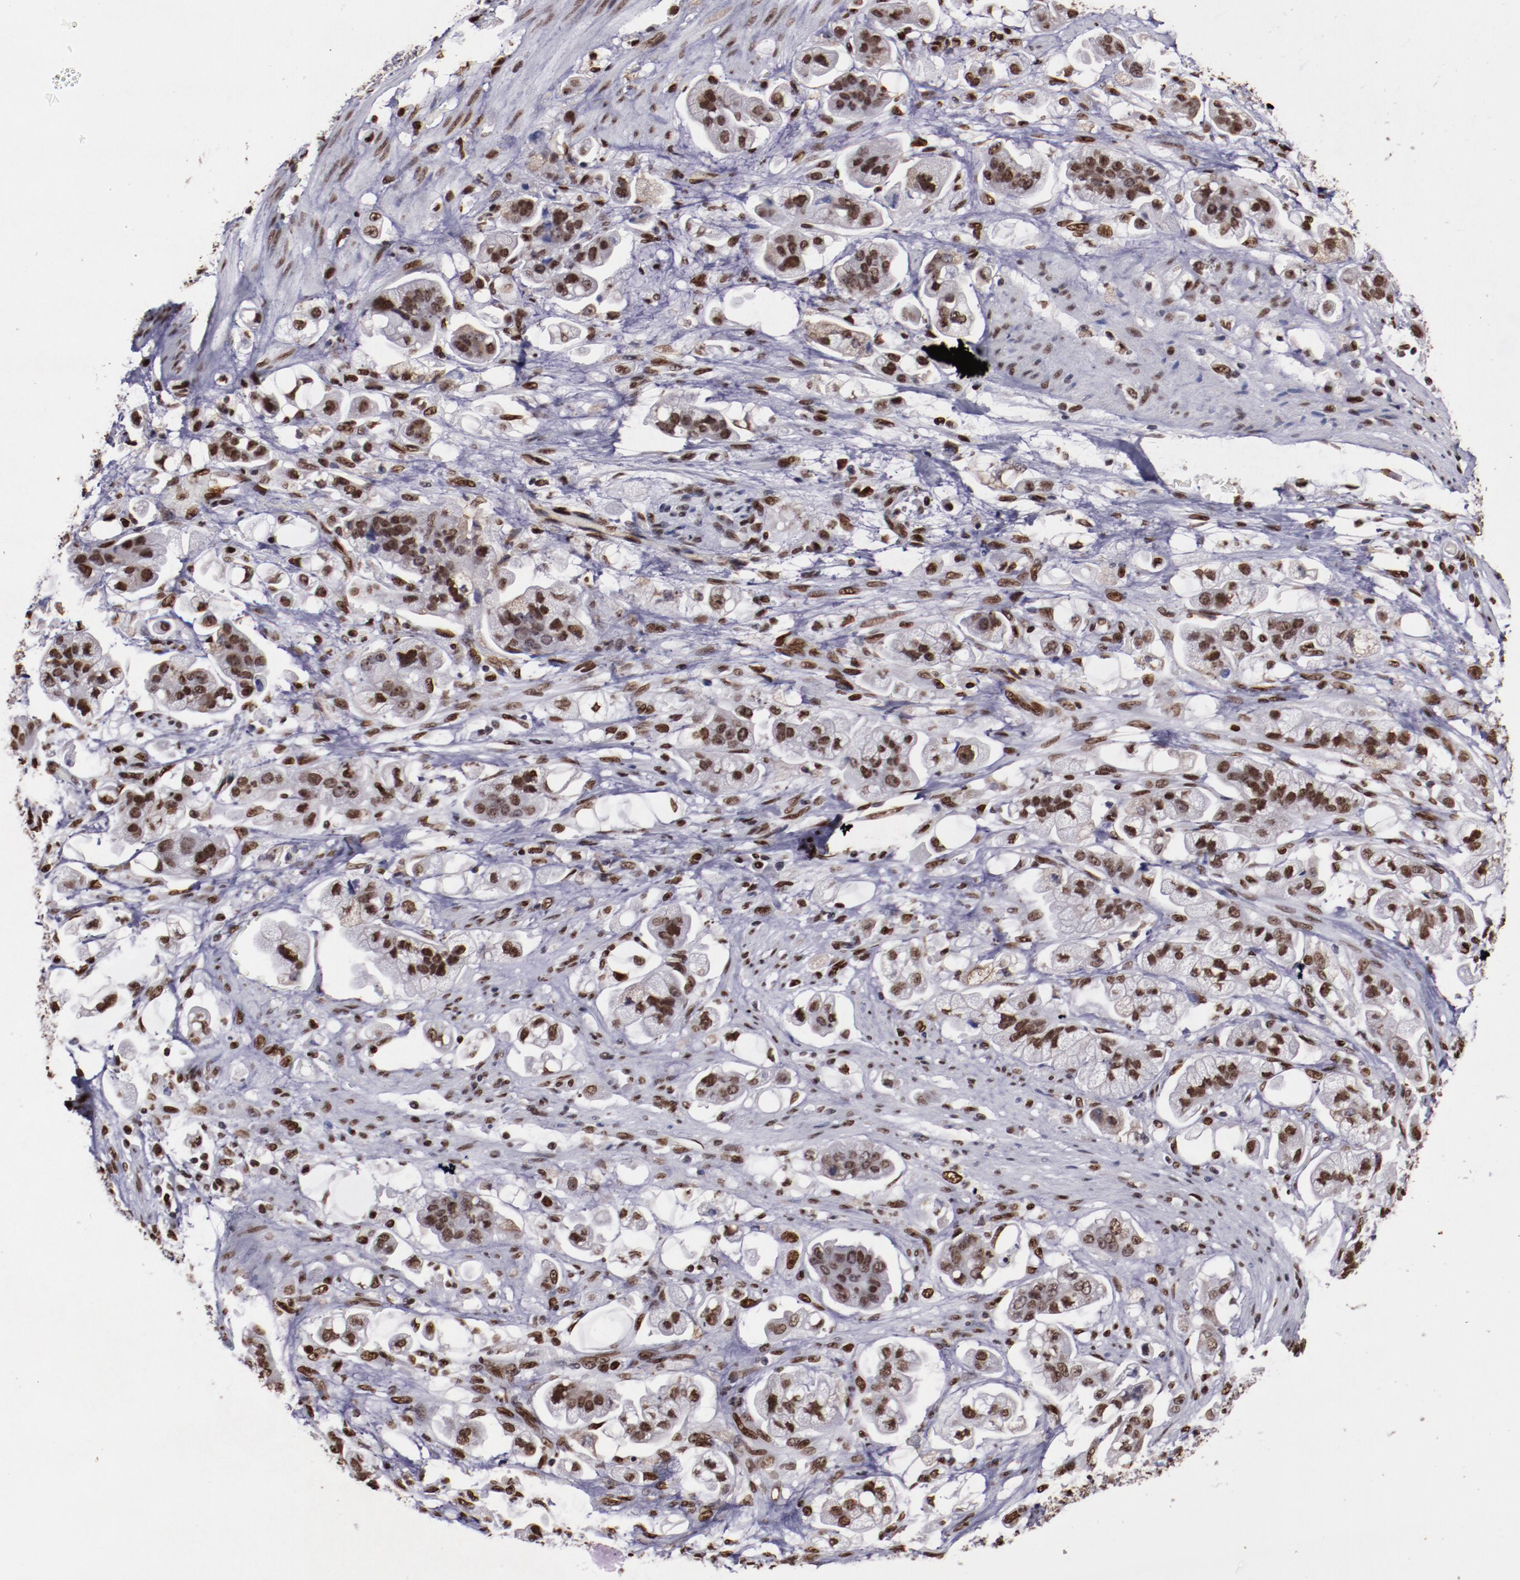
{"staining": {"intensity": "moderate", "quantity": ">75%", "location": "nuclear"}, "tissue": "stomach cancer", "cell_type": "Tumor cells", "image_type": "cancer", "snomed": [{"axis": "morphology", "description": "Adenocarcinoma, NOS"}, {"axis": "topography", "description": "Stomach"}], "caption": "Human stomach cancer stained for a protein (brown) exhibits moderate nuclear positive staining in approximately >75% of tumor cells.", "gene": "APEX1", "patient": {"sex": "male", "age": 62}}